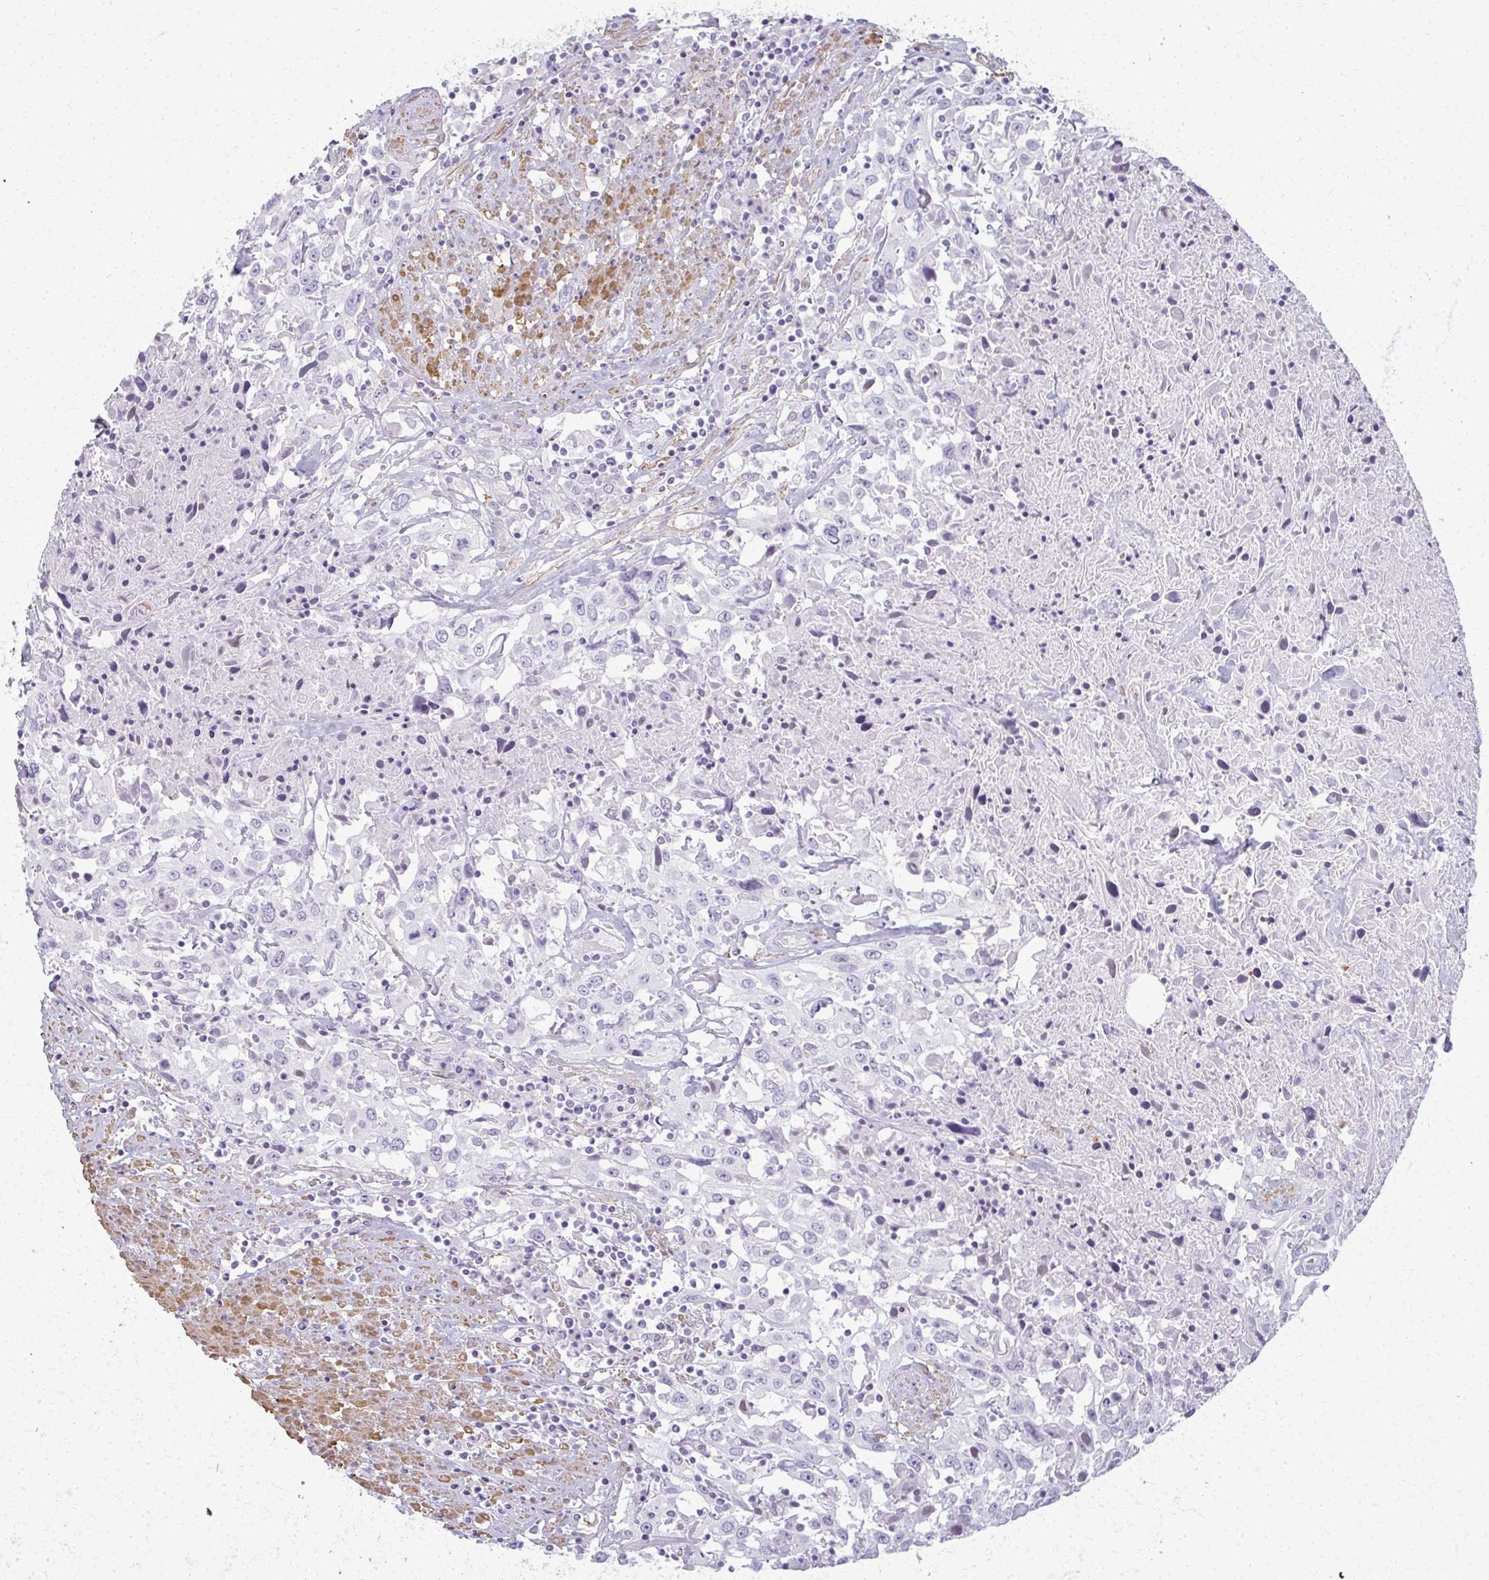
{"staining": {"intensity": "negative", "quantity": "none", "location": "none"}, "tissue": "urothelial cancer", "cell_type": "Tumor cells", "image_type": "cancer", "snomed": [{"axis": "morphology", "description": "Urothelial carcinoma, High grade"}, {"axis": "topography", "description": "Urinary bladder"}], "caption": "Urothelial cancer was stained to show a protein in brown. There is no significant expression in tumor cells.", "gene": "CA3", "patient": {"sex": "male", "age": 61}}